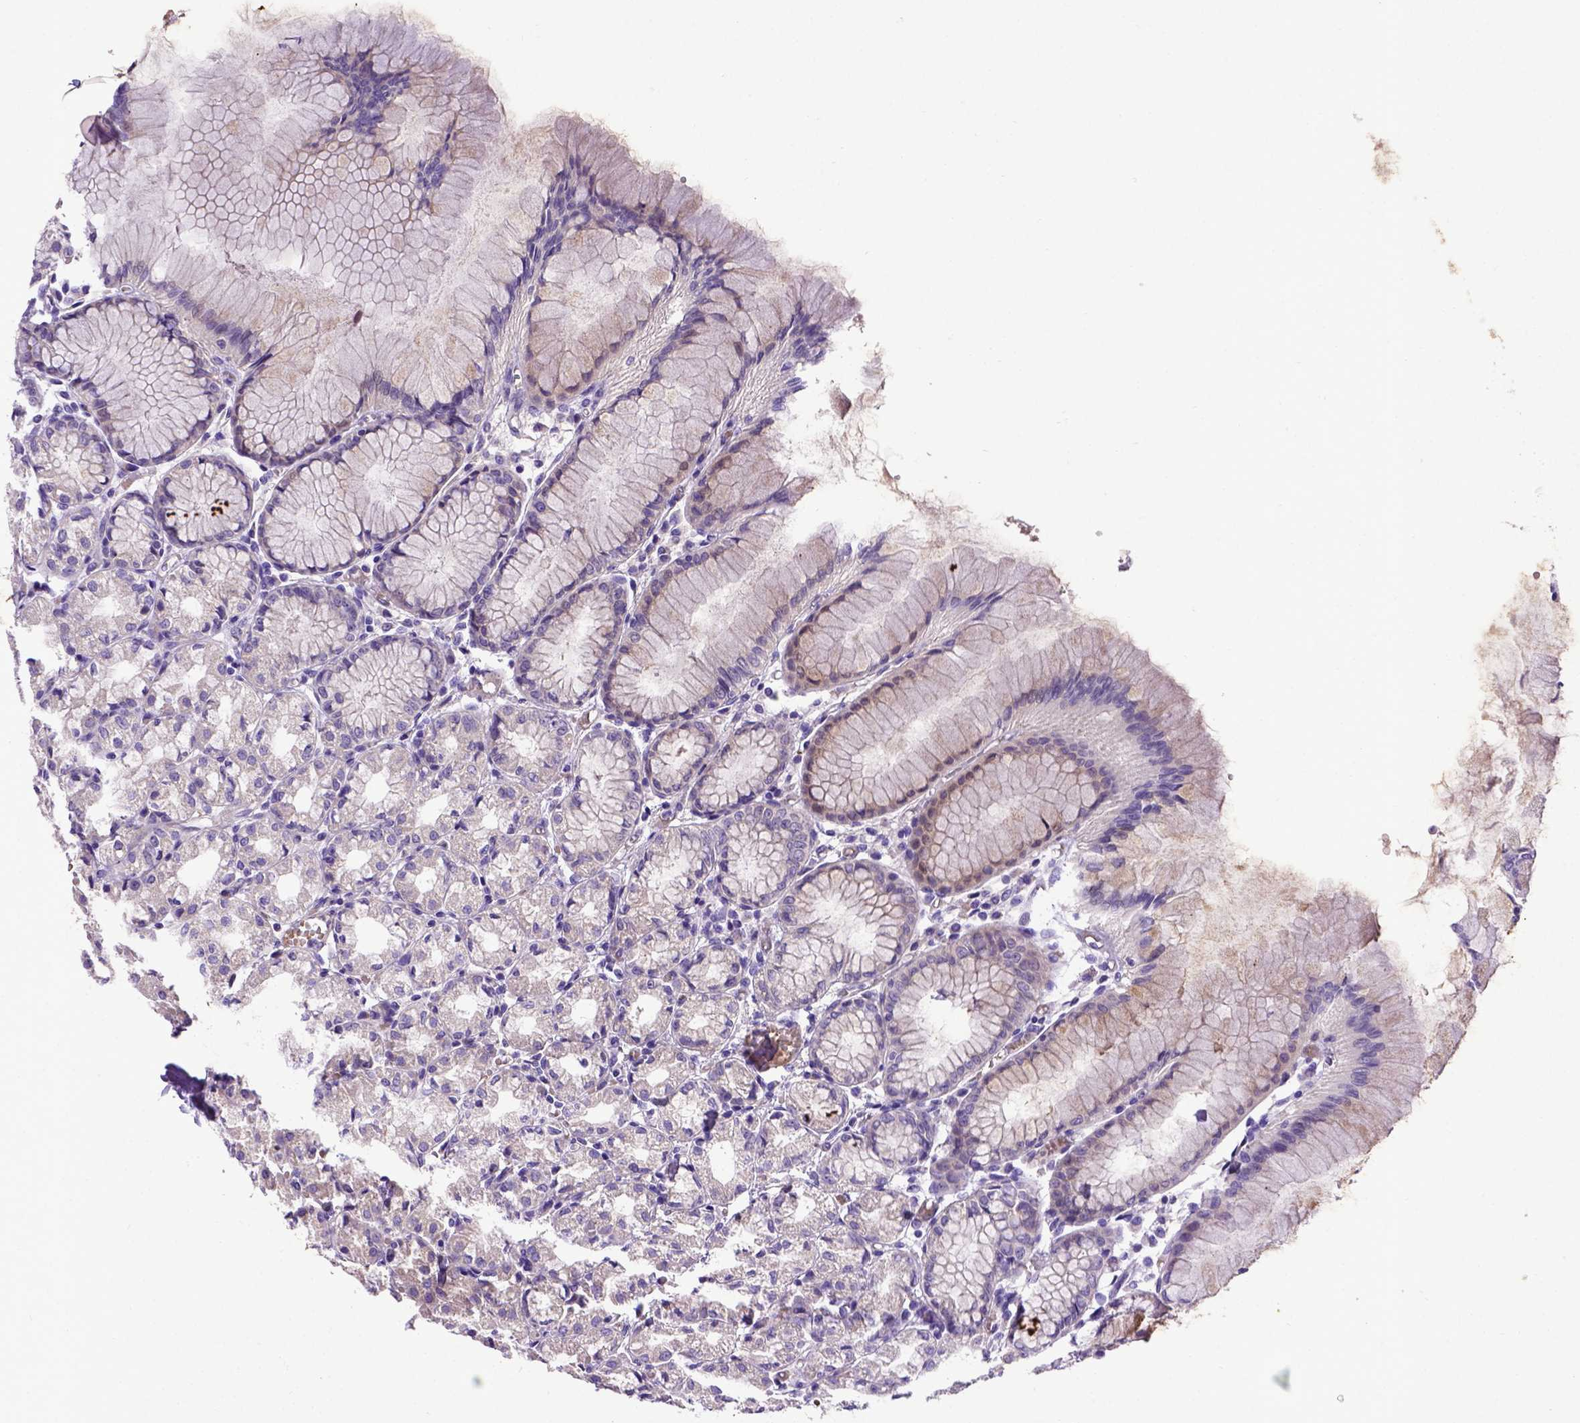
{"staining": {"intensity": "negative", "quantity": "none", "location": "none"}, "tissue": "stomach", "cell_type": "Glandular cells", "image_type": "normal", "snomed": [{"axis": "morphology", "description": "Normal tissue, NOS"}, {"axis": "topography", "description": "Stomach"}], "caption": "A photomicrograph of stomach stained for a protein displays no brown staining in glandular cells. Nuclei are stained in blue.", "gene": "ADAM12", "patient": {"sex": "female", "age": 57}}